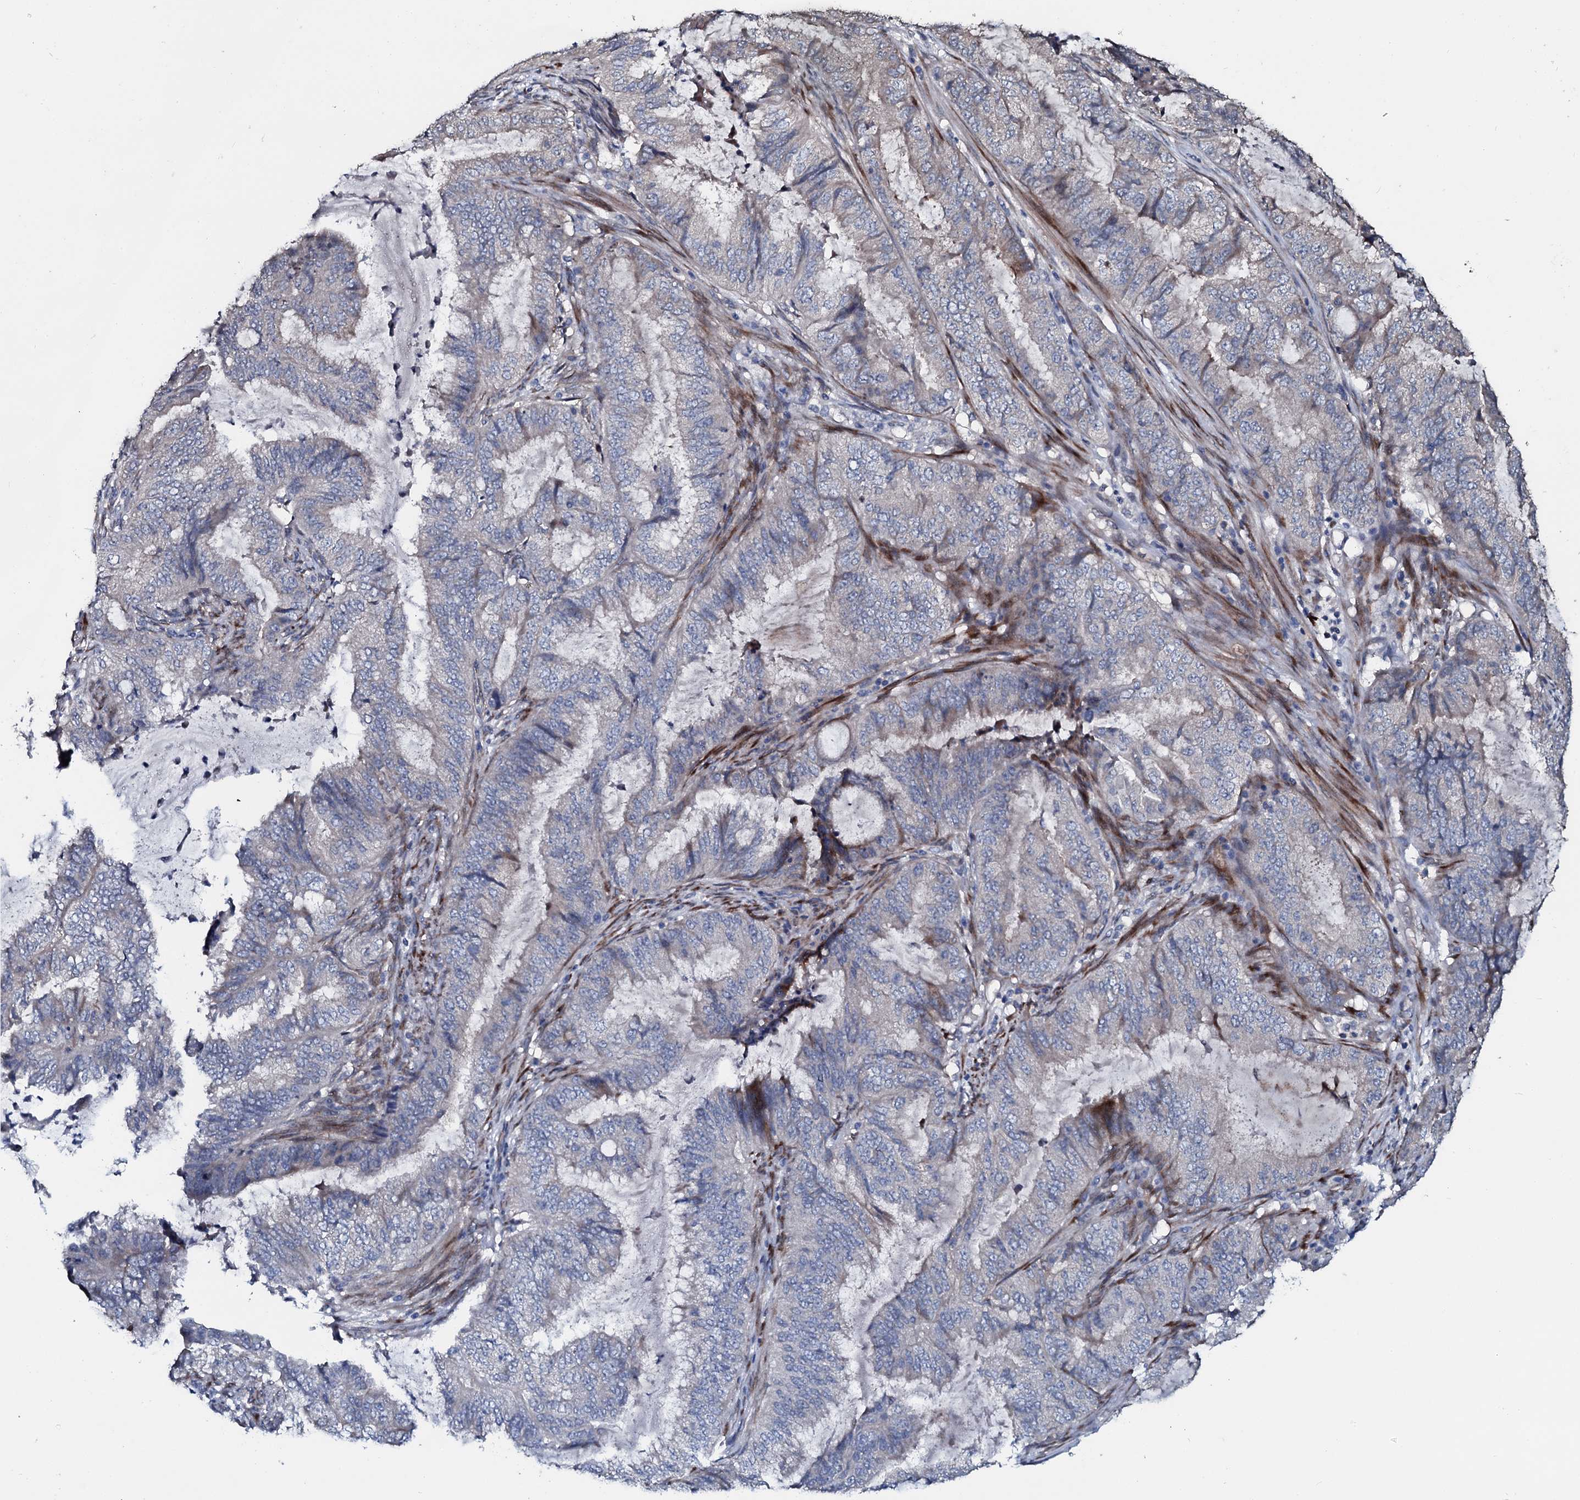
{"staining": {"intensity": "negative", "quantity": "none", "location": "none"}, "tissue": "endometrial cancer", "cell_type": "Tumor cells", "image_type": "cancer", "snomed": [{"axis": "morphology", "description": "Adenocarcinoma, NOS"}, {"axis": "topography", "description": "Endometrium"}], "caption": "This is a histopathology image of immunohistochemistry (IHC) staining of endometrial adenocarcinoma, which shows no staining in tumor cells.", "gene": "IL12B", "patient": {"sex": "female", "age": 51}}